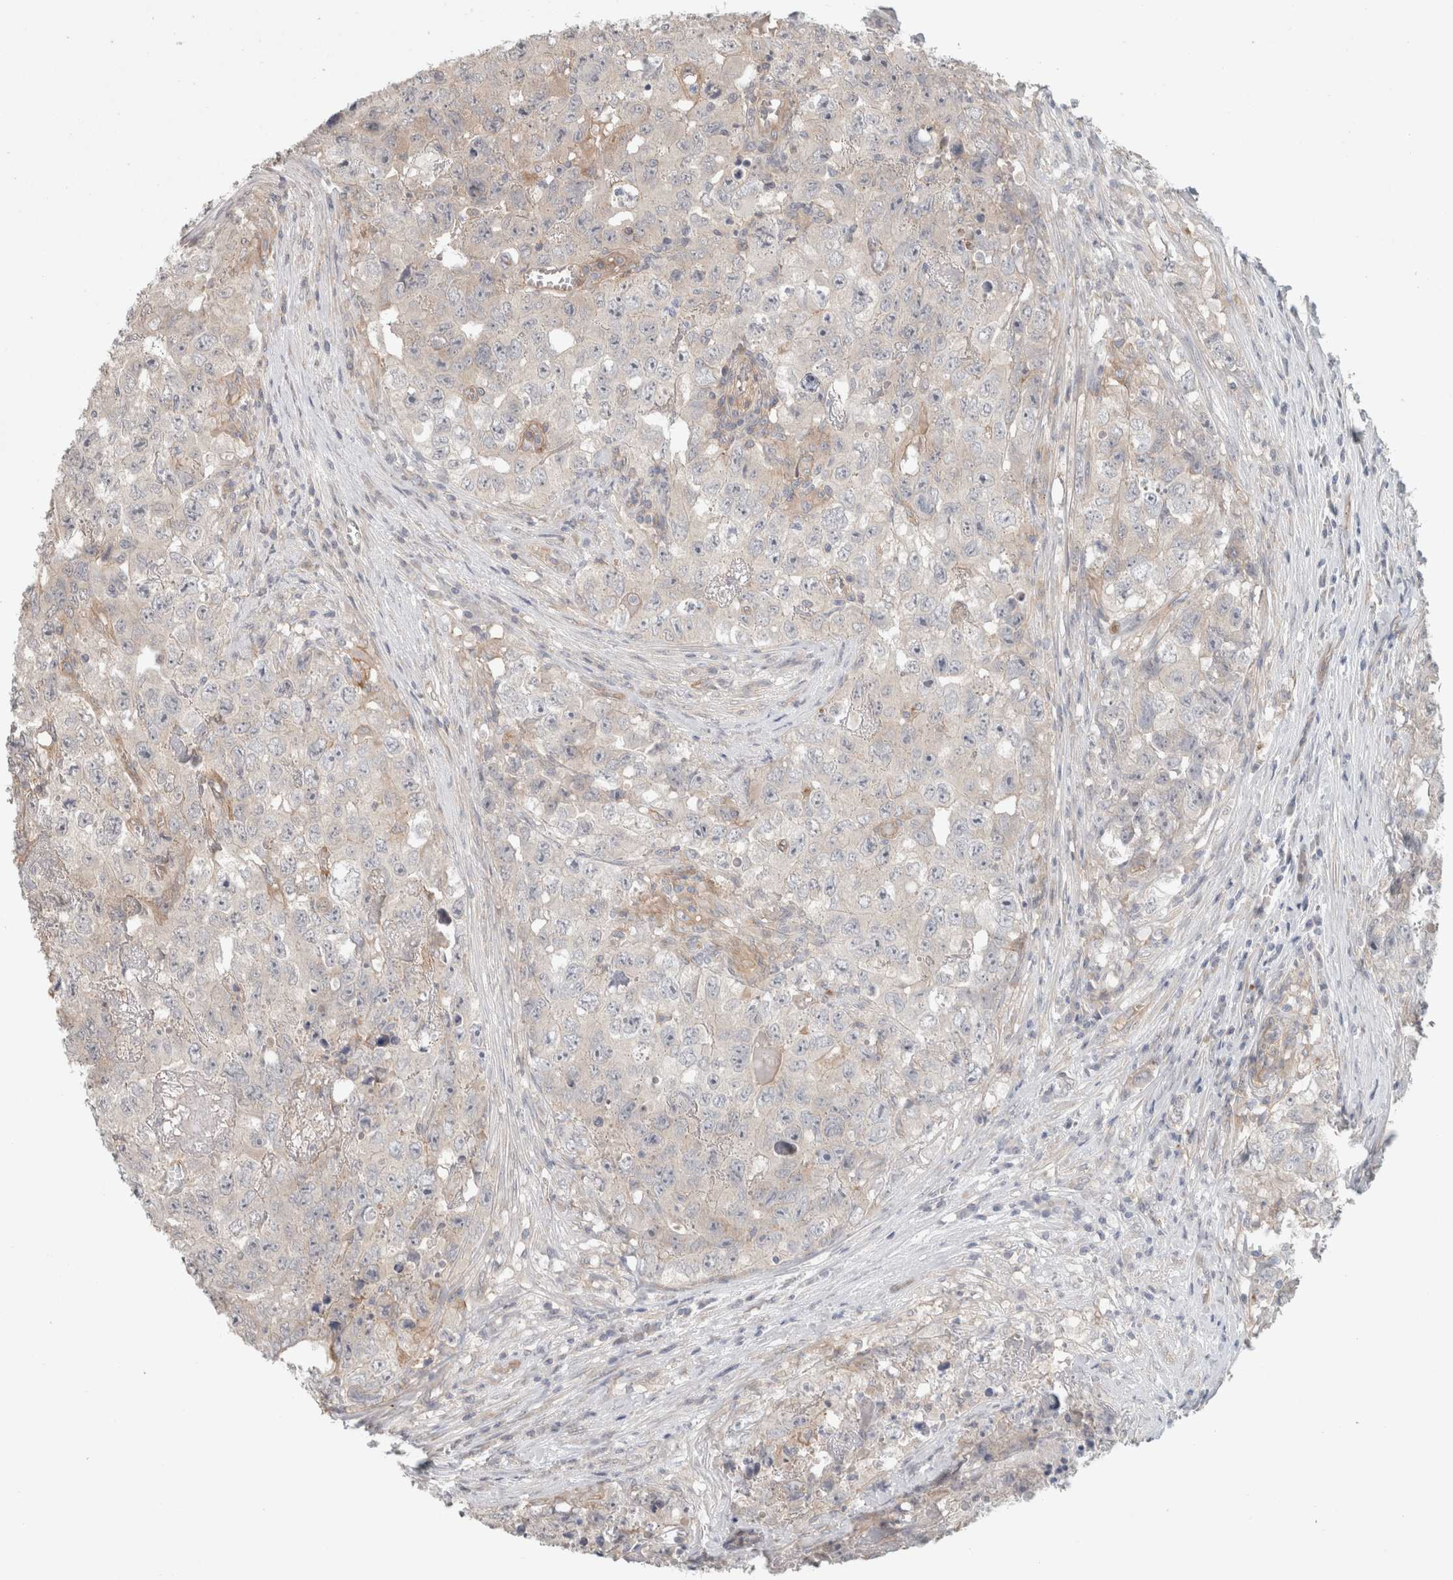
{"staining": {"intensity": "negative", "quantity": "none", "location": "none"}, "tissue": "testis cancer", "cell_type": "Tumor cells", "image_type": "cancer", "snomed": [{"axis": "morphology", "description": "Seminoma, NOS"}, {"axis": "morphology", "description": "Carcinoma, Embryonal, NOS"}, {"axis": "topography", "description": "Testis"}], "caption": "Immunohistochemistry histopathology image of embryonal carcinoma (testis) stained for a protein (brown), which displays no expression in tumor cells.", "gene": "RASAL2", "patient": {"sex": "male", "age": 43}}